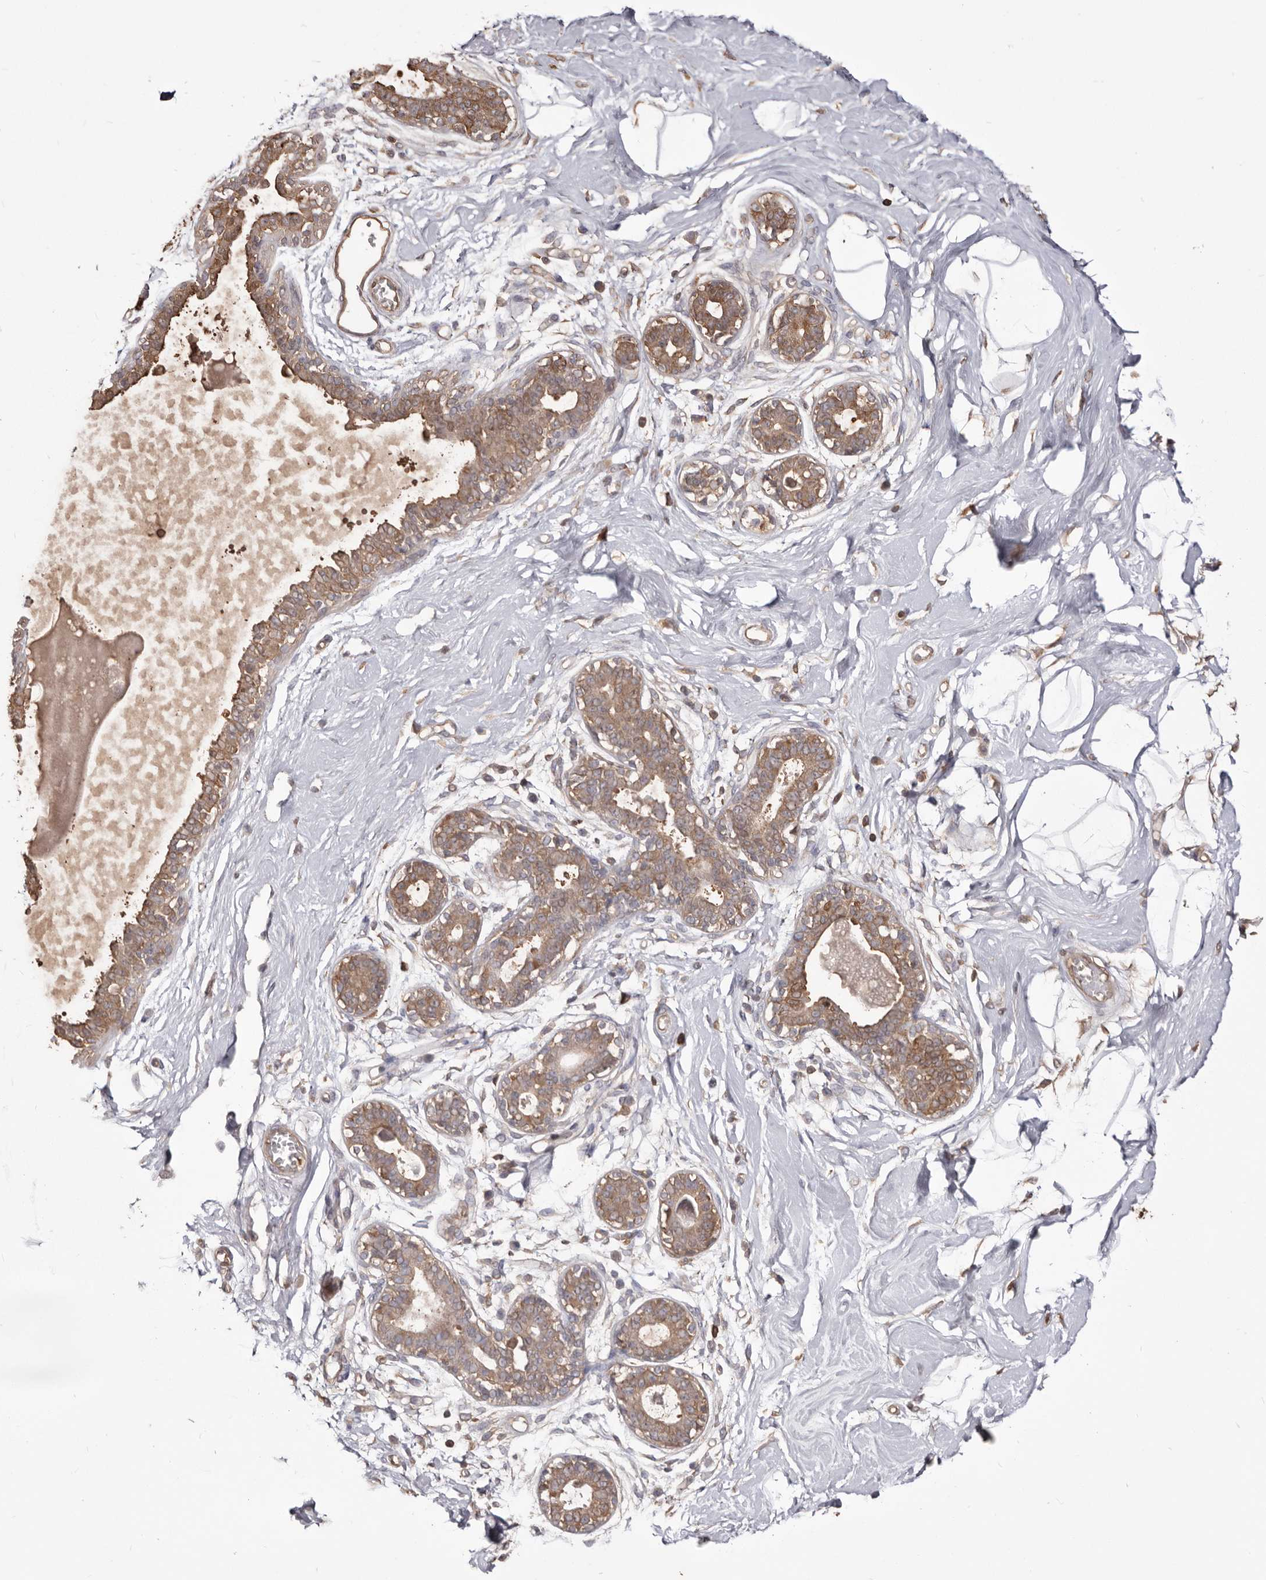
{"staining": {"intensity": "negative", "quantity": "none", "location": "none"}, "tissue": "breast", "cell_type": "Adipocytes", "image_type": "normal", "snomed": [{"axis": "morphology", "description": "Normal tissue, NOS"}, {"axis": "topography", "description": "Breast"}], "caption": "Breast stained for a protein using IHC displays no staining adipocytes.", "gene": "PKM", "patient": {"sex": "female", "age": 45}}